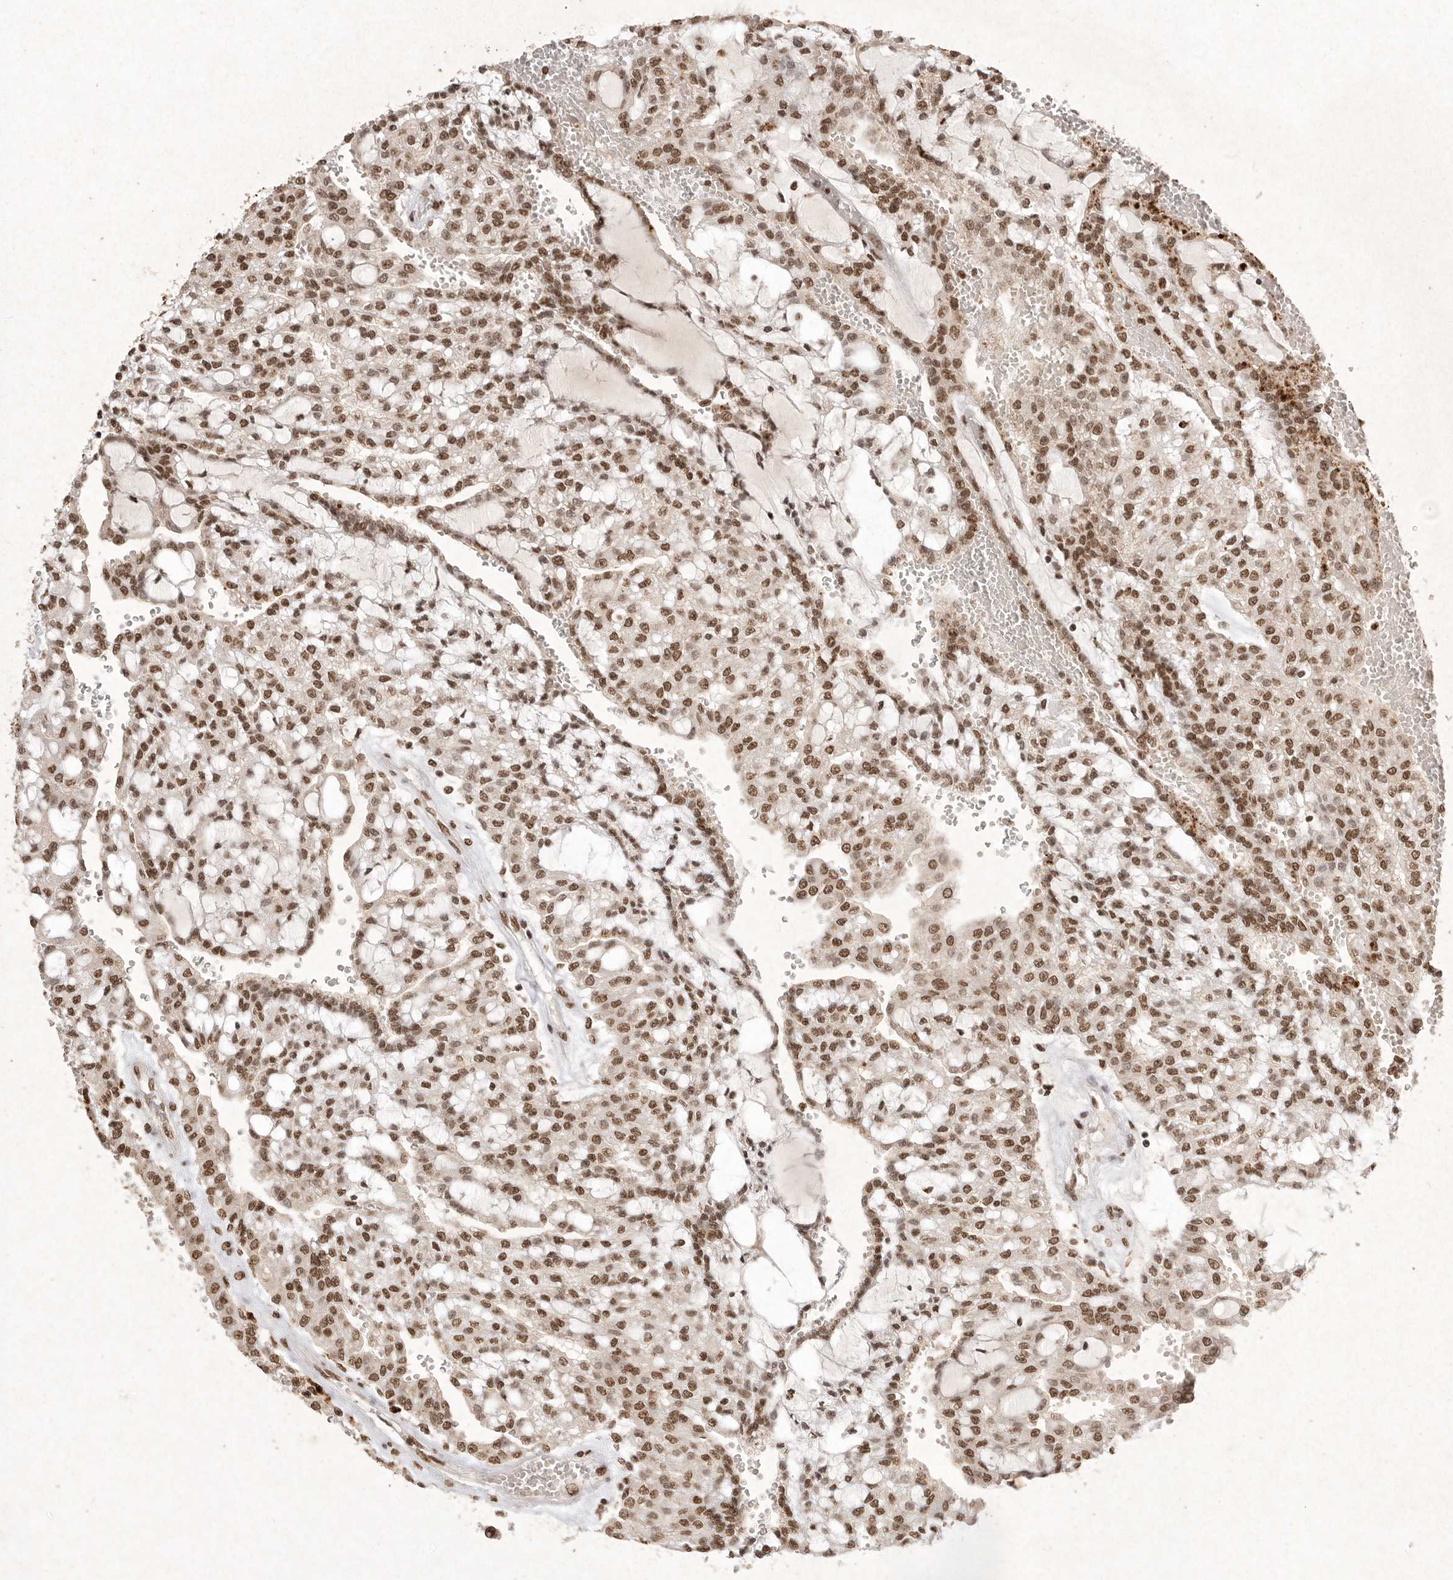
{"staining": {"intensity": "moderate", "quantity": ">75%", "location": "nuclear"}, "tissue": "renal cancer", "cell_type": "Tumor cells", "image_type": "cancer", "snomed": [{"axis": "morphology", "description": "Adenocarcinoma, NOS"}, {"axis": "topography", "description": "Kidney"}], "caption": "Immunohistochemical staining of human adenocarcinoma (renal) demonstrates medium levels of moderate nuclear protein positivity in approximately >75% of tumor cells.", "gene": "NKX3-2", "patient": {"sex": "male", "age": 63}}